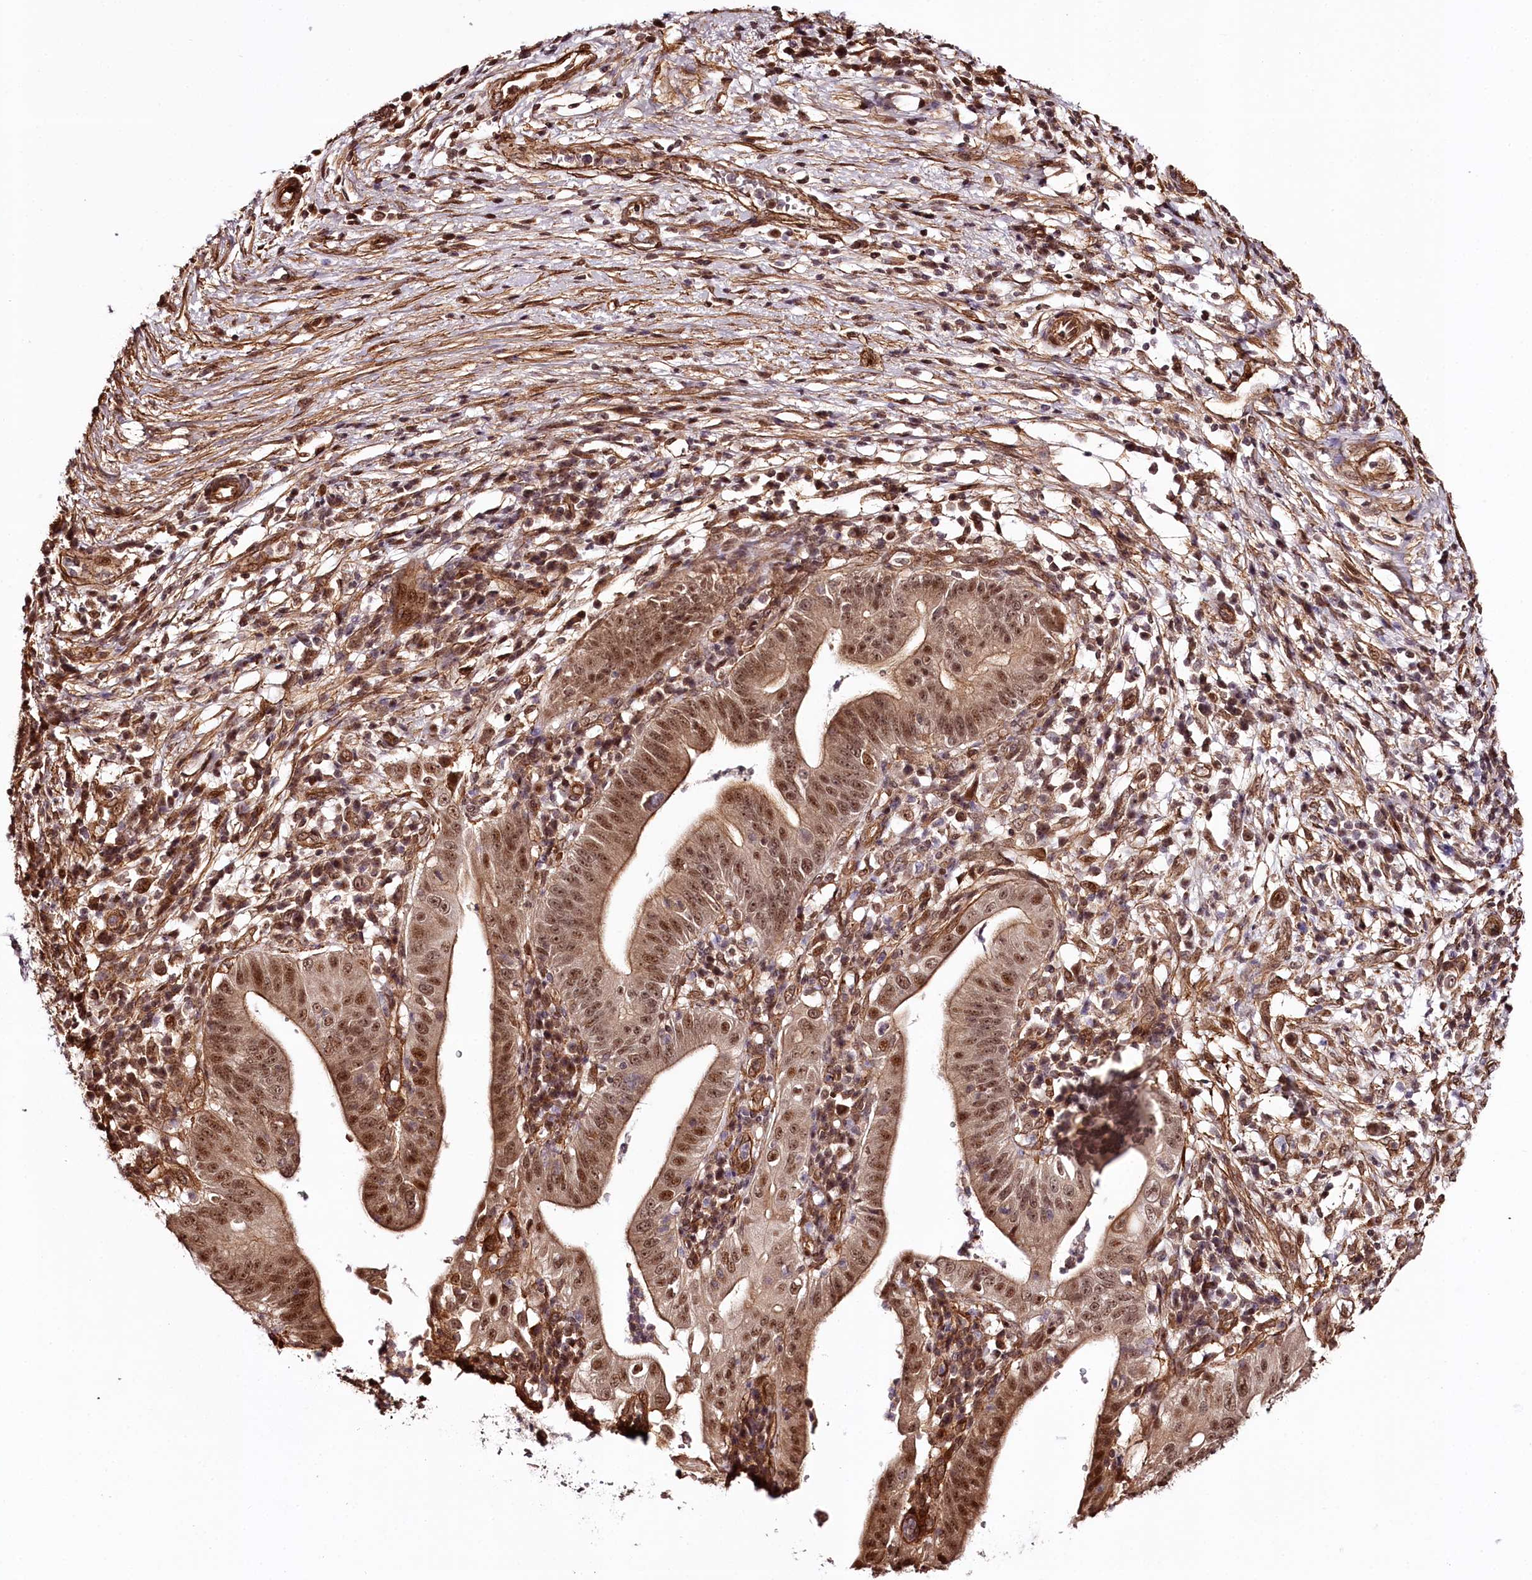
{"staining": {"intensity": "moderate", "quantity": ">75%", "location": "cytoplasmic/membranous,nuclear"}, "tissue": "pancreatic cancer", "cell_type": "Tumor cells", "image_type": "cancer", "snomed": [{"axis": "morphology", "description": "Adenocarcinoma, NOS"}, {"axis": "topography", "description": "Pancreas"}], "caption": "A medium amount of moderate cytoplasmic/membranous and nuclear staining is appreciated in approximately >75% of tumor cells in adenocarcinoma (pancreatic) tissue.", "gene": "TTC33", "patient": {"sex": "male", "age": 68}}